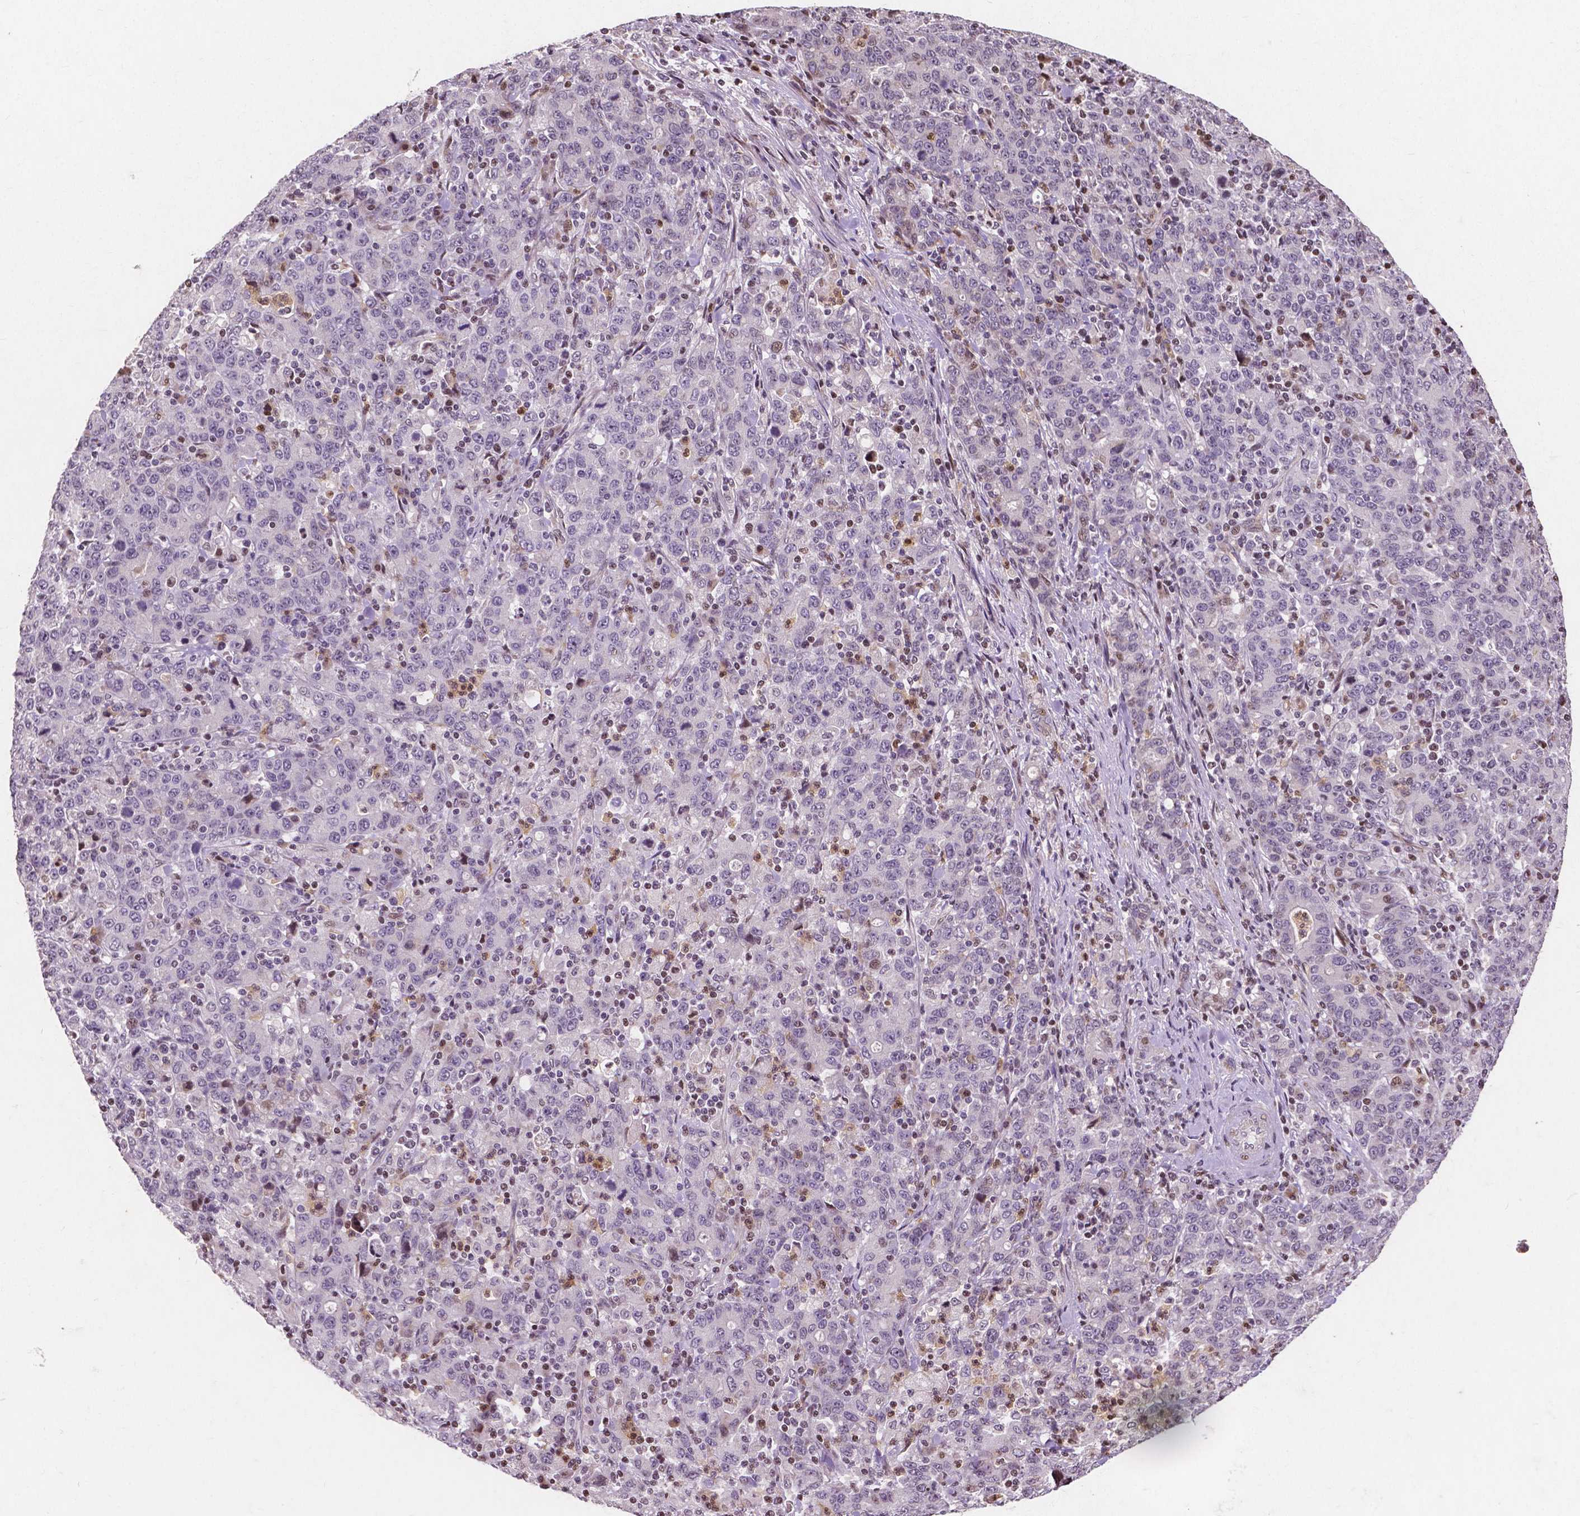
{"staining": {"intensity": "negative", "quantity": "none", "location": "none"}, "tissue": "stomach cancer", "cell_type": "Tumor cells", "image_type": "cancer", "snomed": [{"axis": "morphology", "description": "Adenocarcinoma, NOS"}, {"axis": "topography", "description": "Stomach, upper"}], "caption": "This is an IHC photomicrograph of stomach adenocarcinoma. There is no staining in tumor cells.", "gene": "PTPN18", "patient": {"sex": "male", "age": 69}}